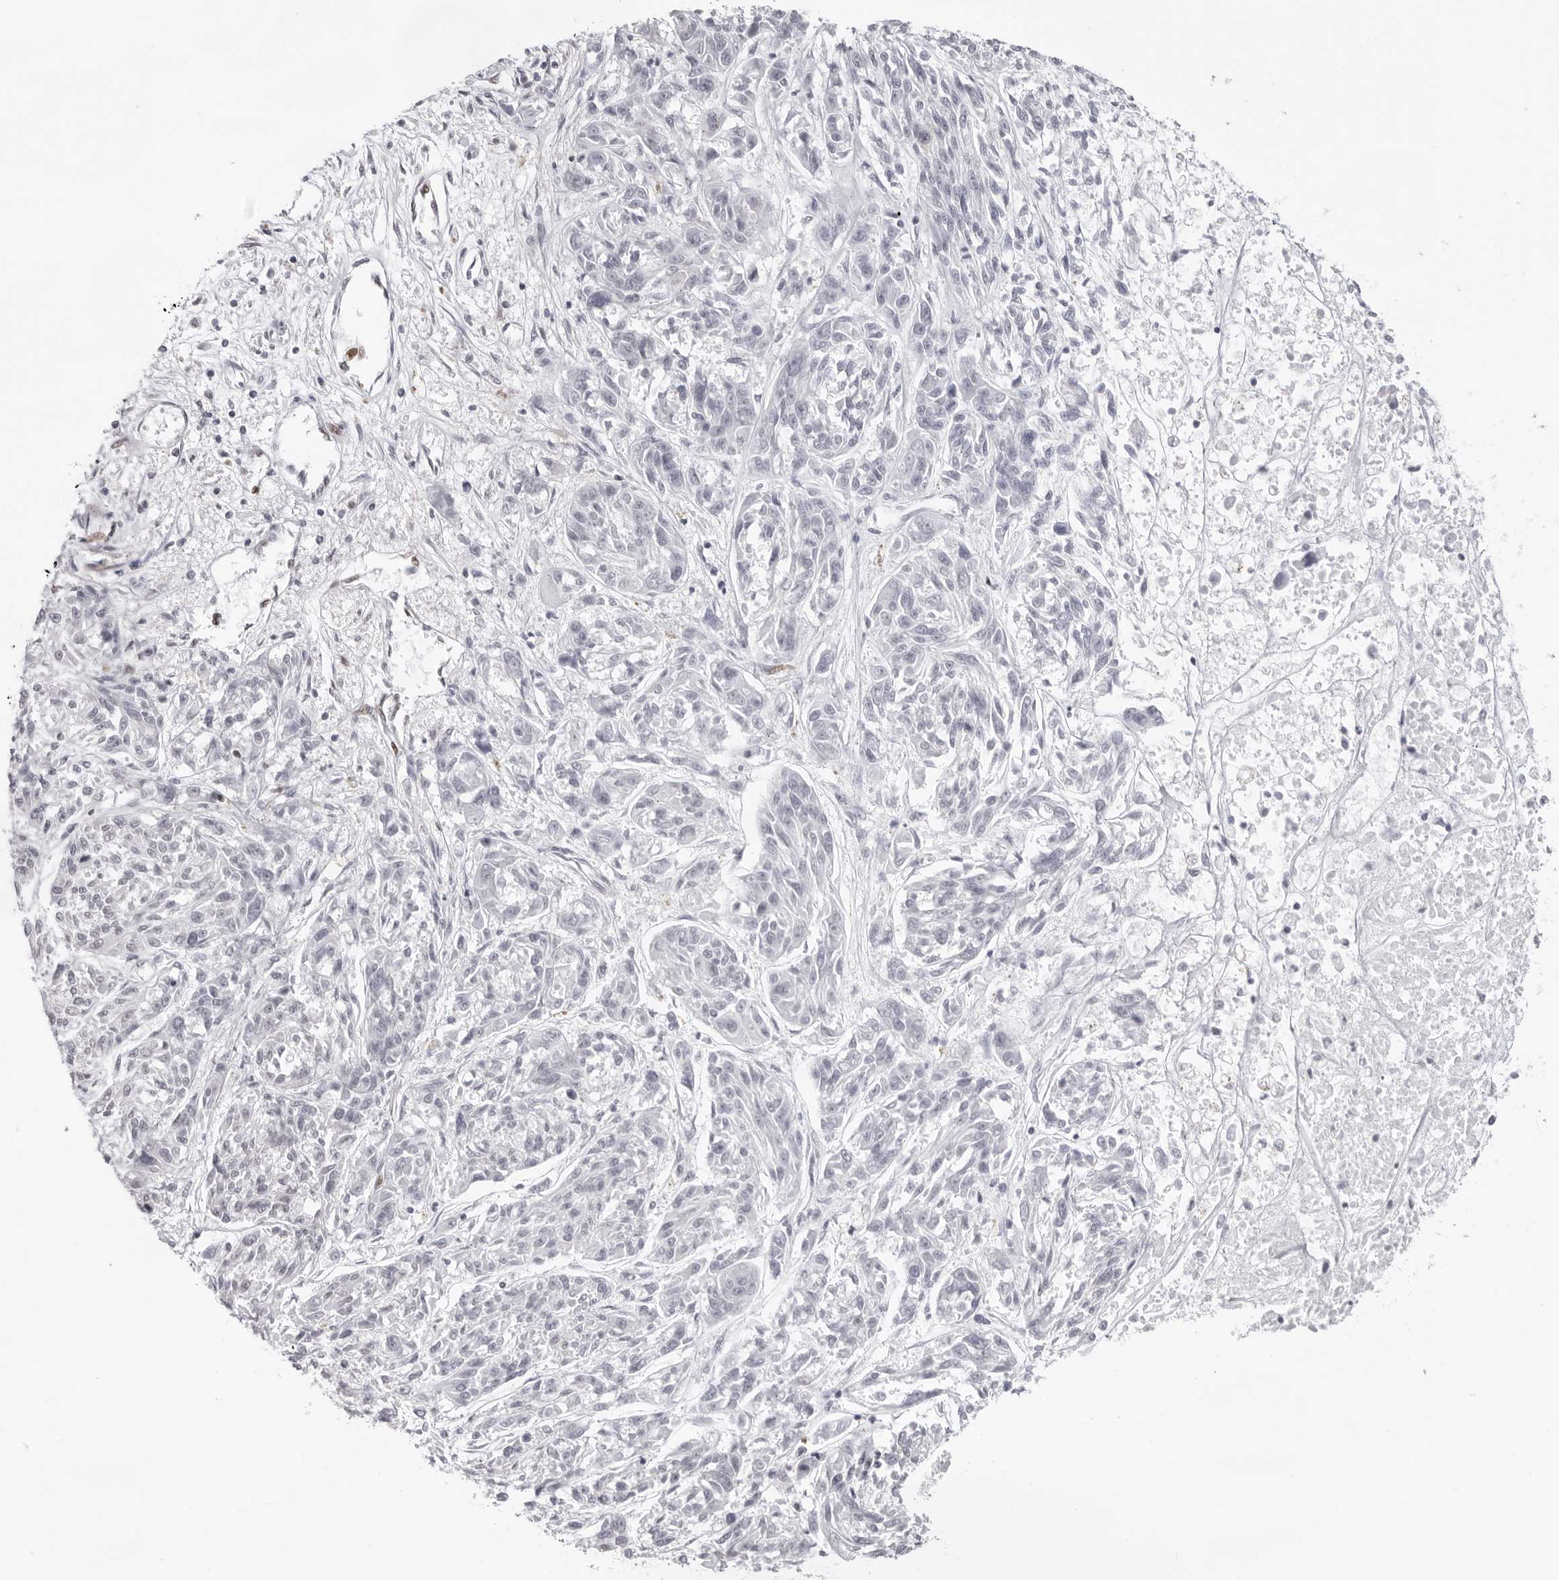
{"staining": {"intensity": "negative", "quantity": "none", "location": "none"}, "tissue": "melanoma", "cell_type": "Tumor cells", "image_type": "cancer", "snomed": [{"axis": "morphology", "description": "Malignant melanoma, NOS"}, {"axis": "topography", "description": "Skin"}], "caption": "This is a histopathology image of immunohistochemistry (IHC) staining of melanoma, which shows no positivity in tumor cells.", "gene": "NTPCR", "patient": {"sex": "male", "age": 53}}